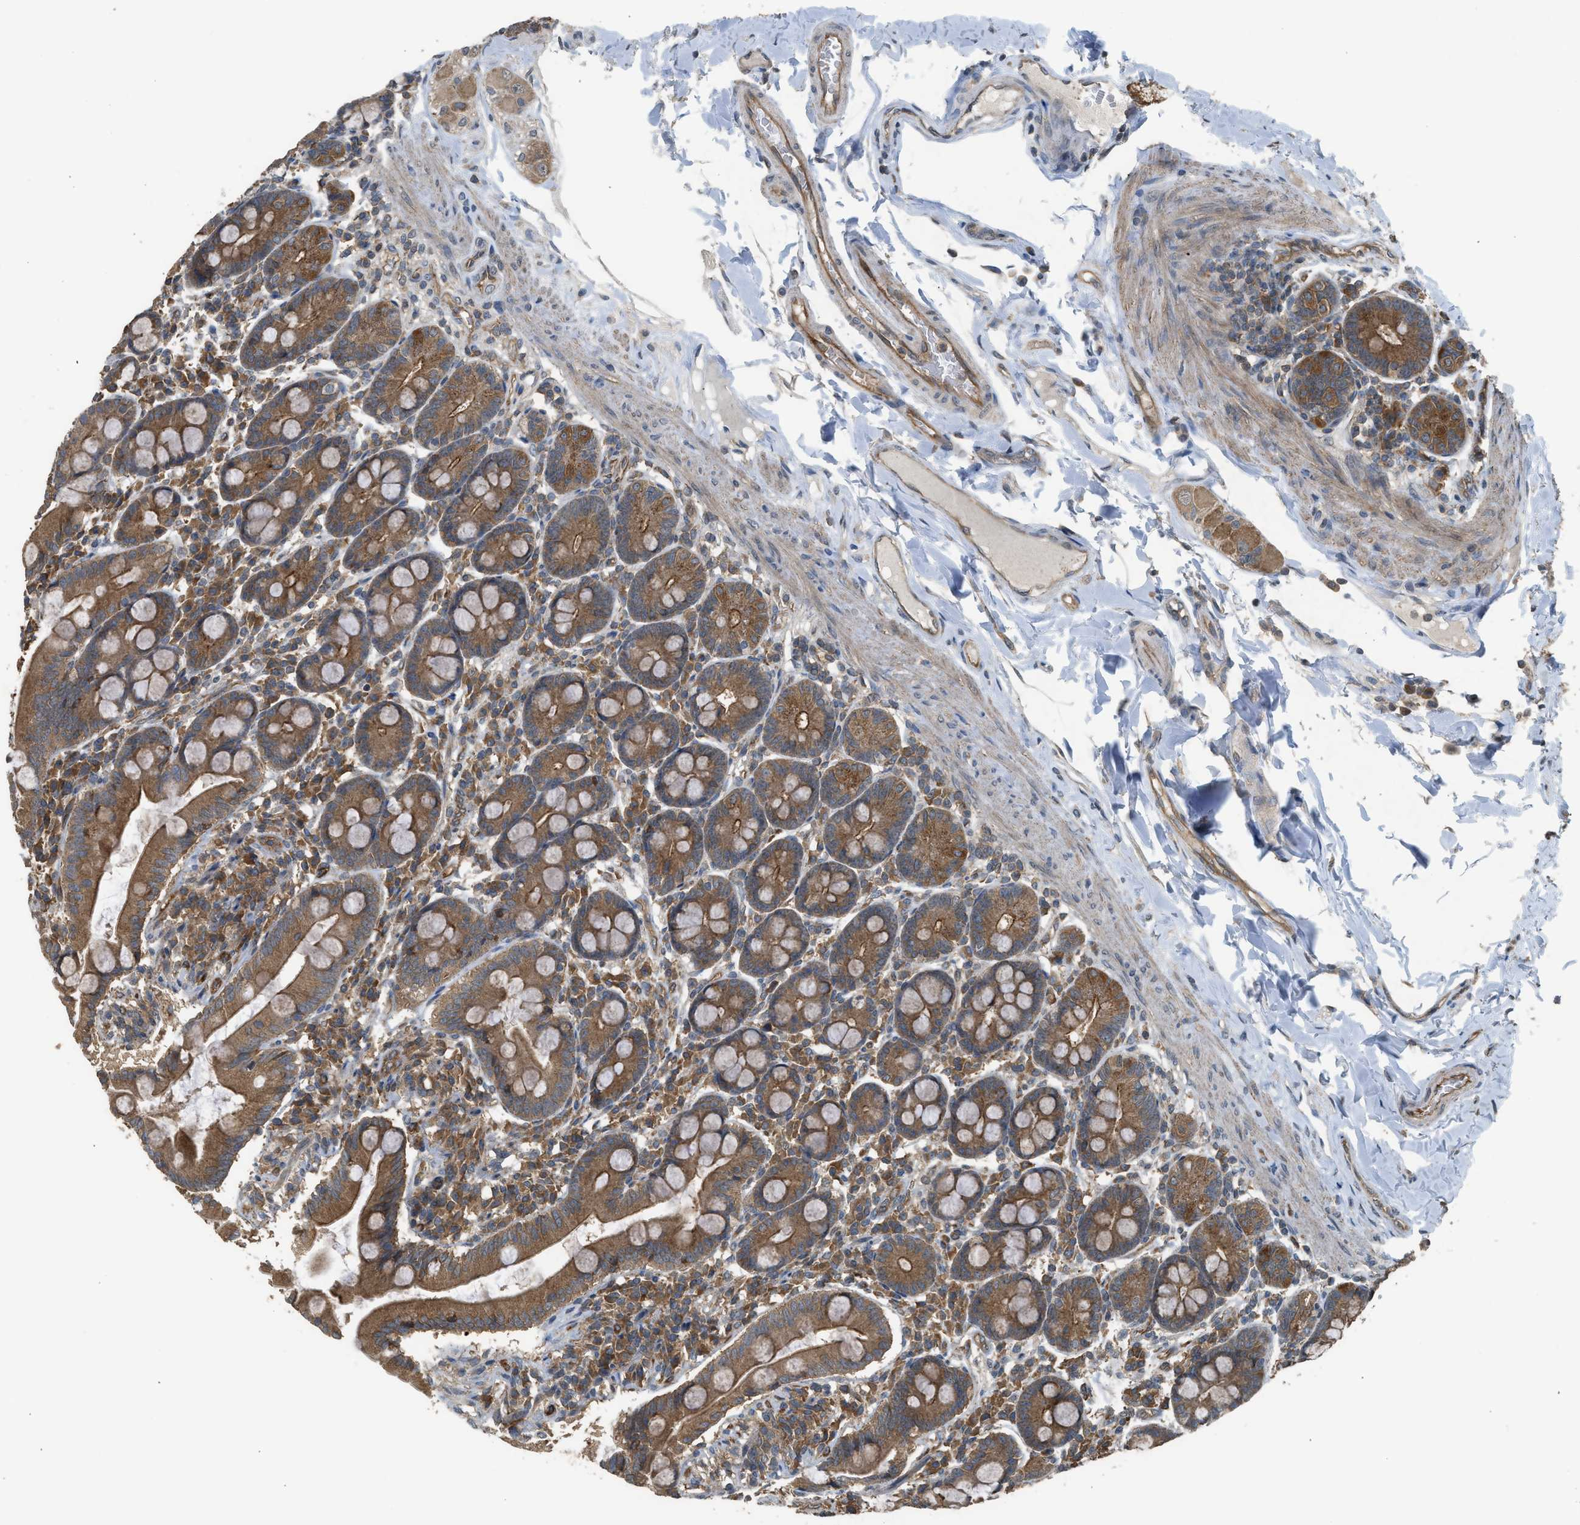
{"staining": {"intensity": "moderate", "quantity": ">75%", "location": "cytoplasmic/membranous"}, "tissue": "duodenum", "cell_type": "Glandular cells", "image_type": "normal", "snomed": [{"axis": "morphology", "description": "Normal tissue, NOS"}, {"axis": "topography", "description": "Duodenum"}], "caption": "Immunohistochemistry (IHC) image of normal human duodenum stained for a protein (brown), which displays medium levels of moderate cytoplasmic/membranous expression in about >75% of glandular cells.", "gene": "HIP1R", "patient": {"sex": "male", "age": 50}}